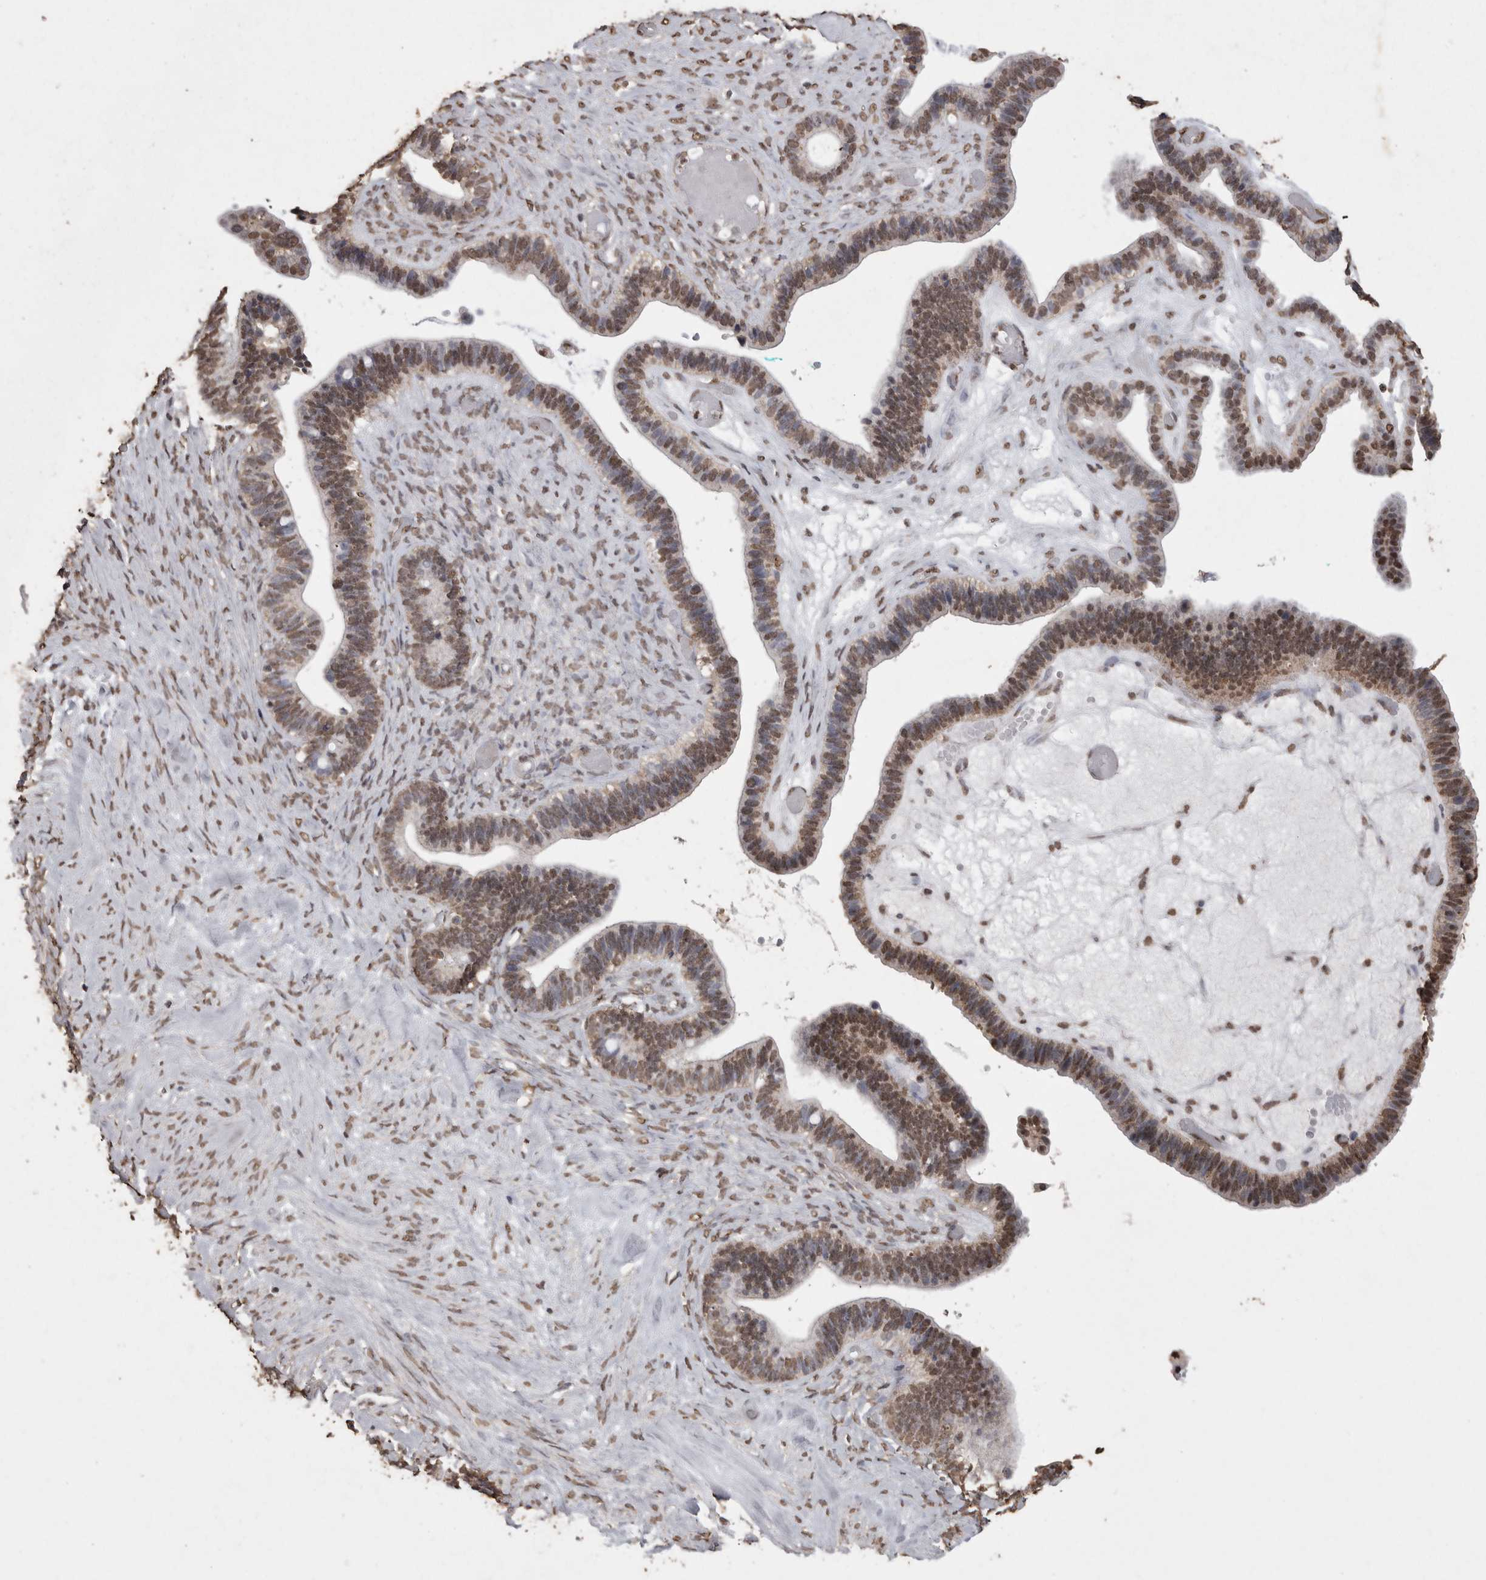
{"staining": {"intensity": "moderate", "quantity": ">75%", "location": "nuclear"}, "tissue": "ovarian cancer", "cell_type": "Tumor cells", "image_type": "cancer", "snomed": [{"axis": "morphology", "description": "Cystadenocarcinoma, serous, NOS"}, {"axis": "topography", "description": "Ovary"}], "caption": "A brown stain shows moderate nuclear expression of a protein in human ovarian cancer tumor cells.", "gene": "SMAD7", "patient": {"sex": "female", "age": 56}}